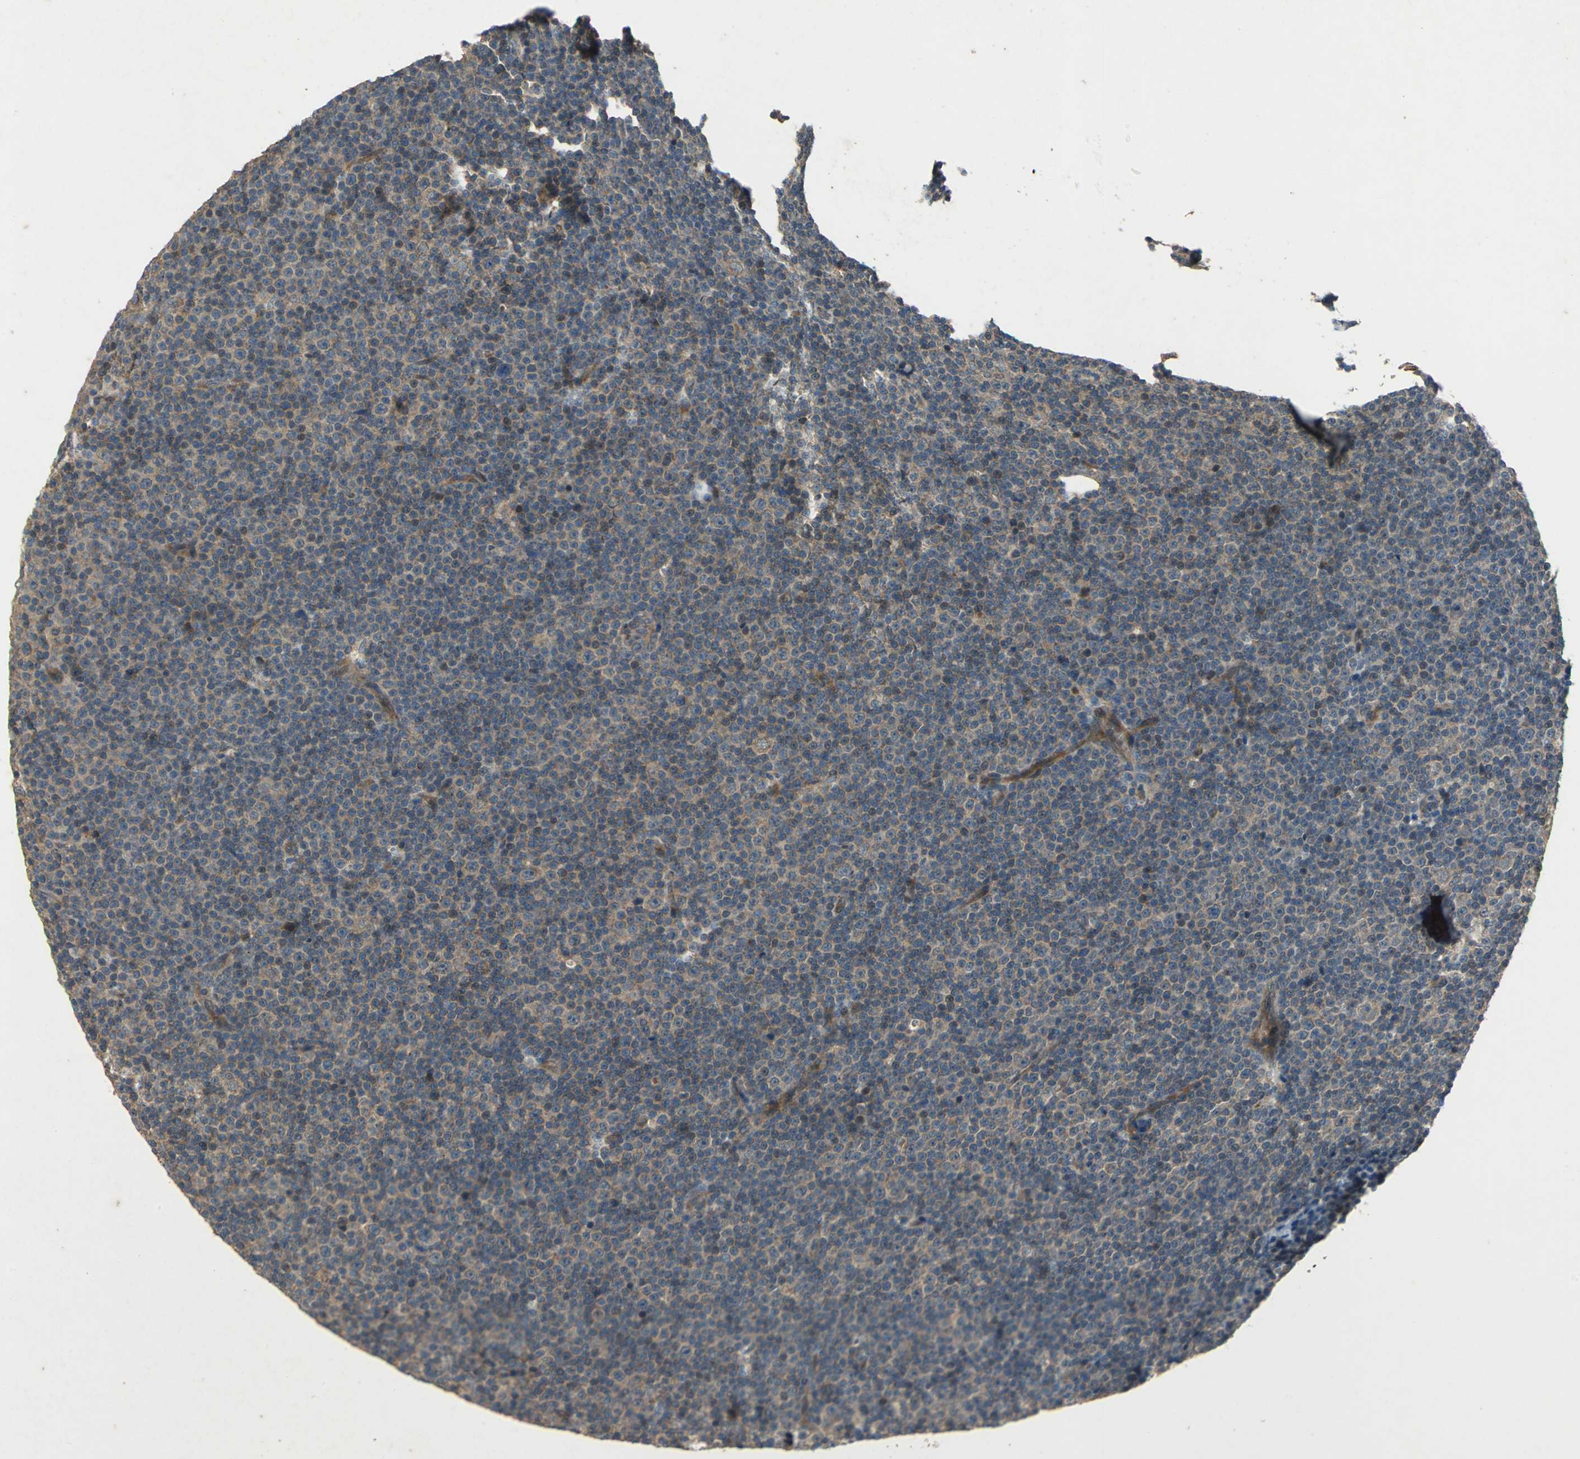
{"staining": {"intensity": "weak", "quantity": ">75%", "location": "cytoplasmic/membranous"}, "tissue": "lymphoma", "cell_type": "Tumor cells", "image_type": "cancer", "snomed": [{"axis": "morphology", "description": "Malignant lymphoma, non-Hodgkin's type, Low grade"}, {"axis": "topography", "description": "Lymph node"}], "caption": "Brown immunohistochemical staining in human low-grade malignant lymphoma, non-Hodgkin's type shows weak cytoplasmic/membranous positivity in approximately >75% of tumor cells.", "gene": "EMCN", "patient": {"sex": "female", "age": 67}}